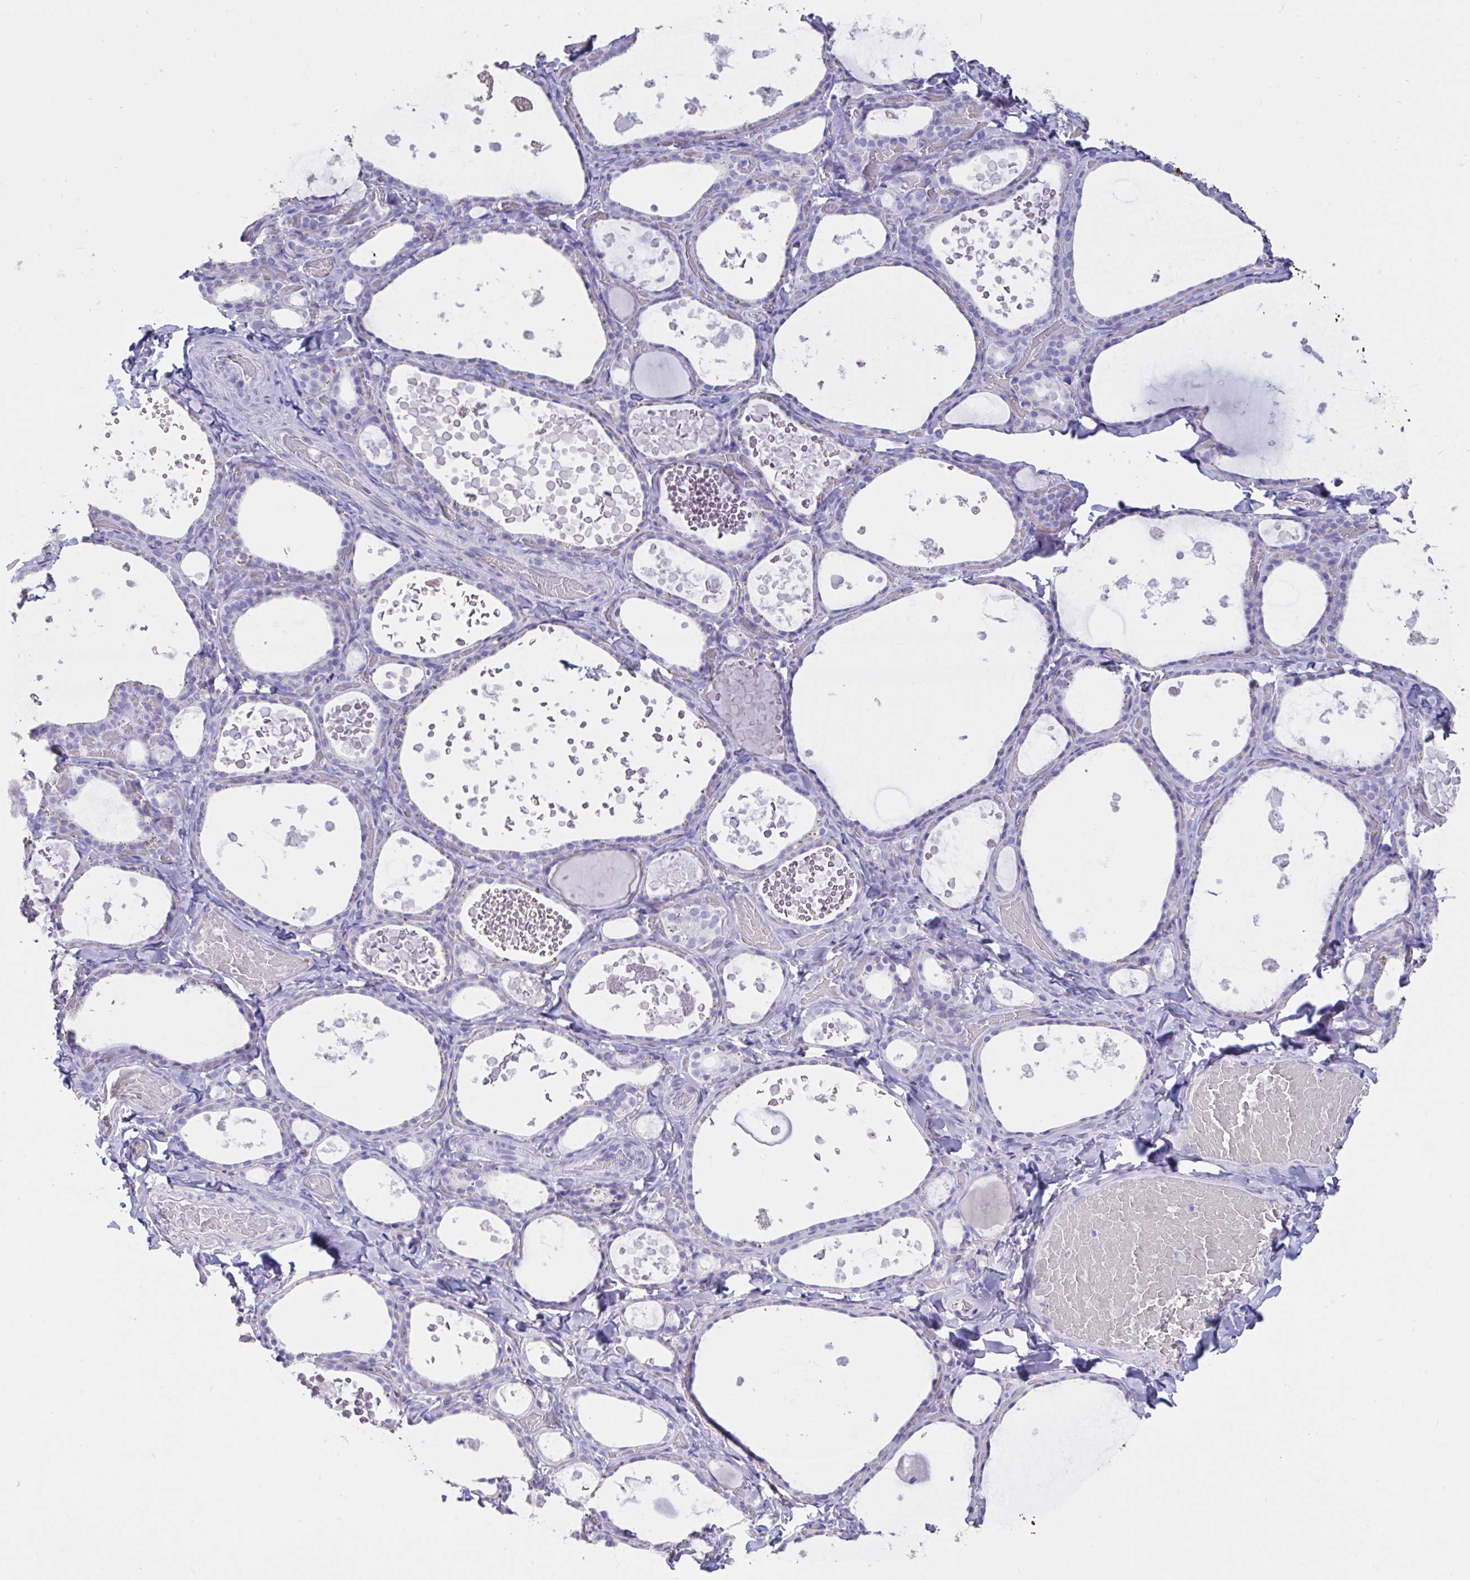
{"staining": {"intensity": "negative", "quantity": "none", "location": "none"}, "tissue": "thyroid gland", "cell_type": "Glandular cells", "image_type": "normal", "snomed": [{"axis": "morphology", "description": "Normal tissue, NOS"}, {"axis": "topography", "description": "Thyroid gland"}], "caption": "High power microscopy image of an immunohistochemistry photomicrograph of unremarkable thyroid gland, revealing no significant staining in glandular cells. Nuclei are stained in blue.", "gene": "TNNC1", "patient": {"sex": "female", "age": 56}}